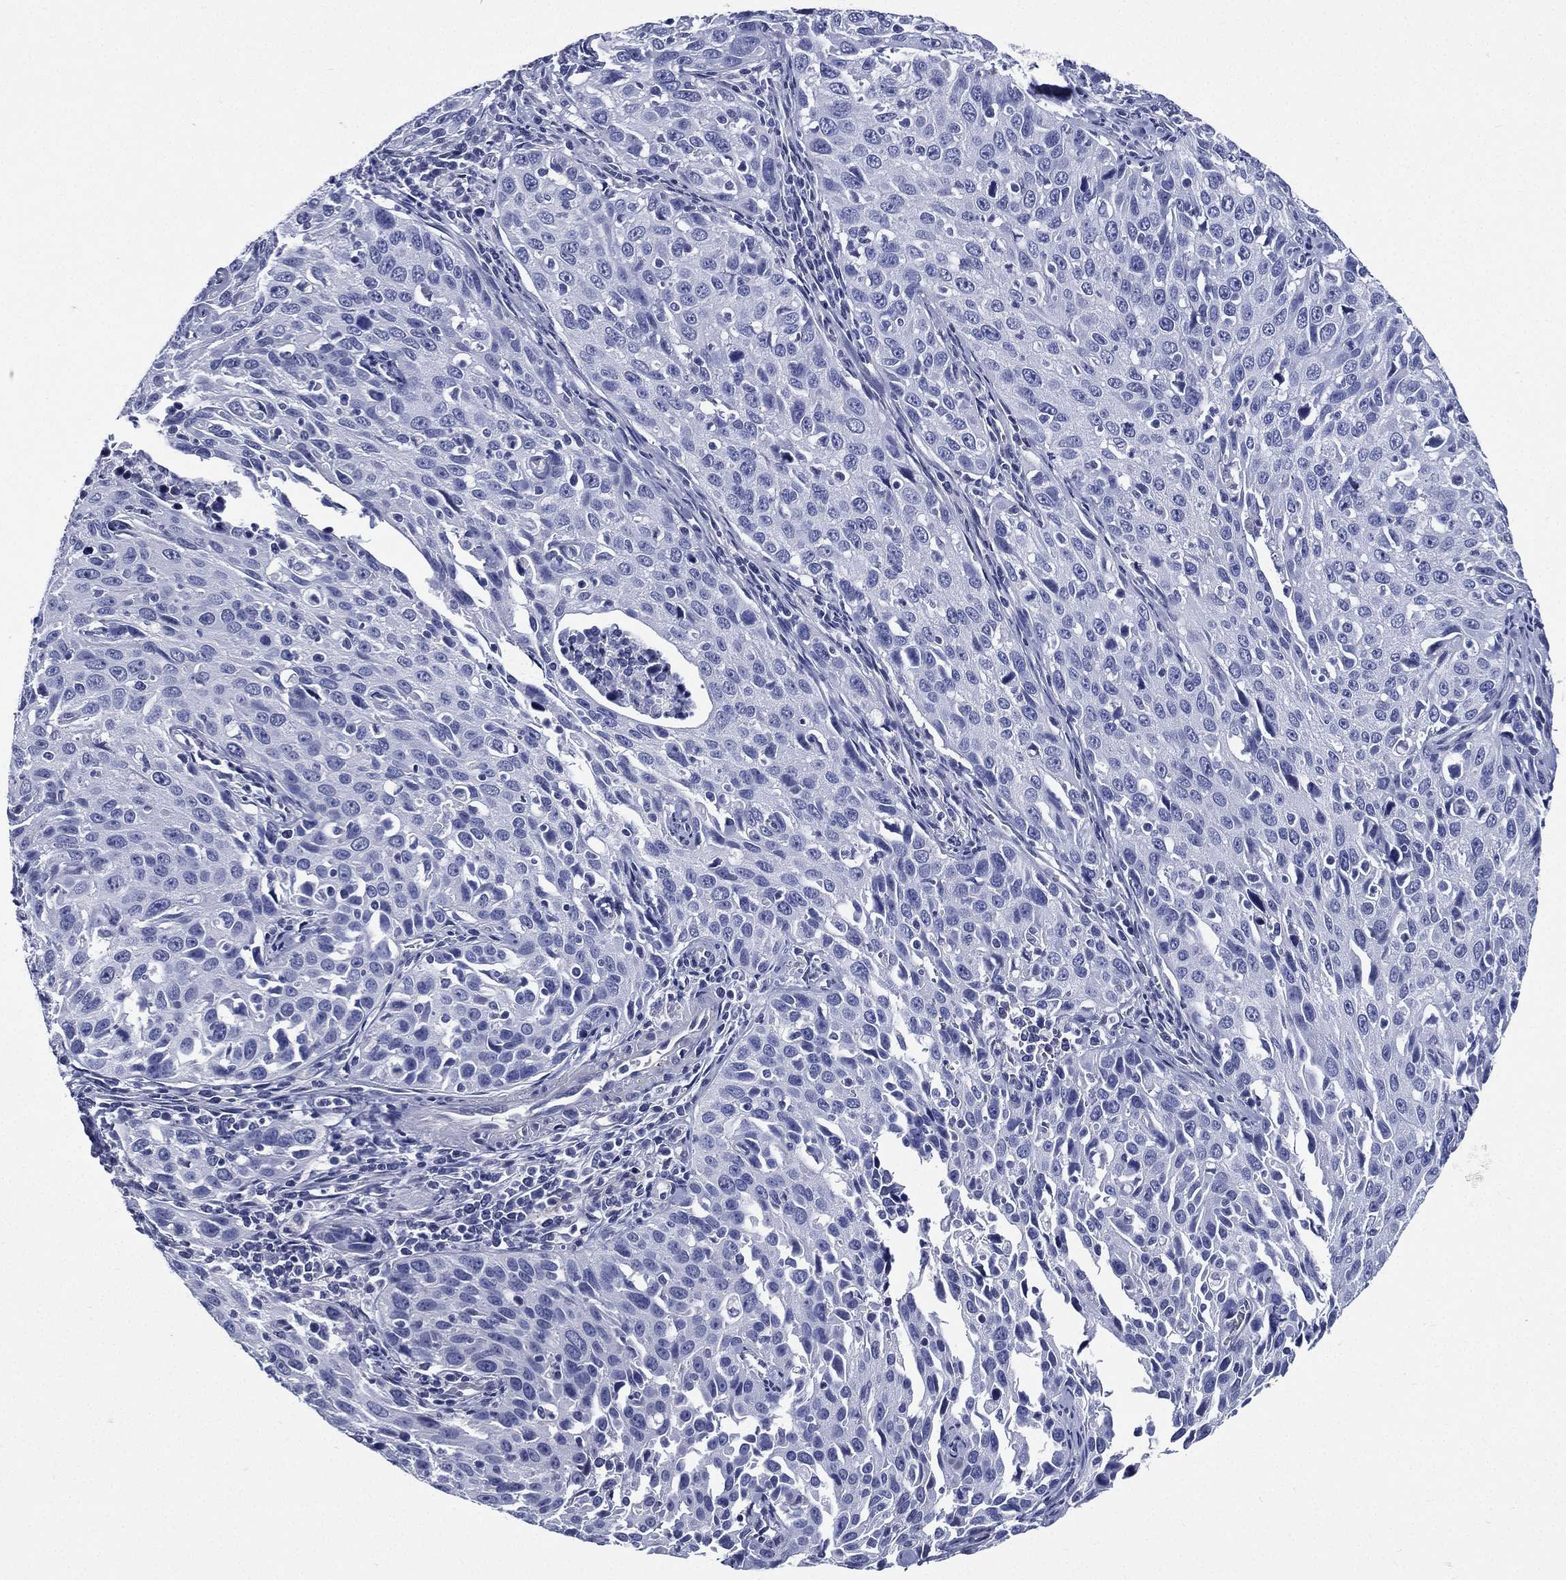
{"staining": {"intensity": "negative", "quantity": "none", "location": "none"}, "tissue": "cervical cancer", "cell_type": "Tumor cells", "image_type": "cancer", "snomed": [{"axis": "morphology", "description": "Squamous cell carcinoma, NOS"}, {"axis": "topography", "description": "Cervix"}], "caption": "Immunohistochemical staining of cervical cancer (squamous cell carcinoma) exhibits no significant positivity in tumor cells.", "gene": "DPYS", "patient": {"sex": "female", "age": 26}}